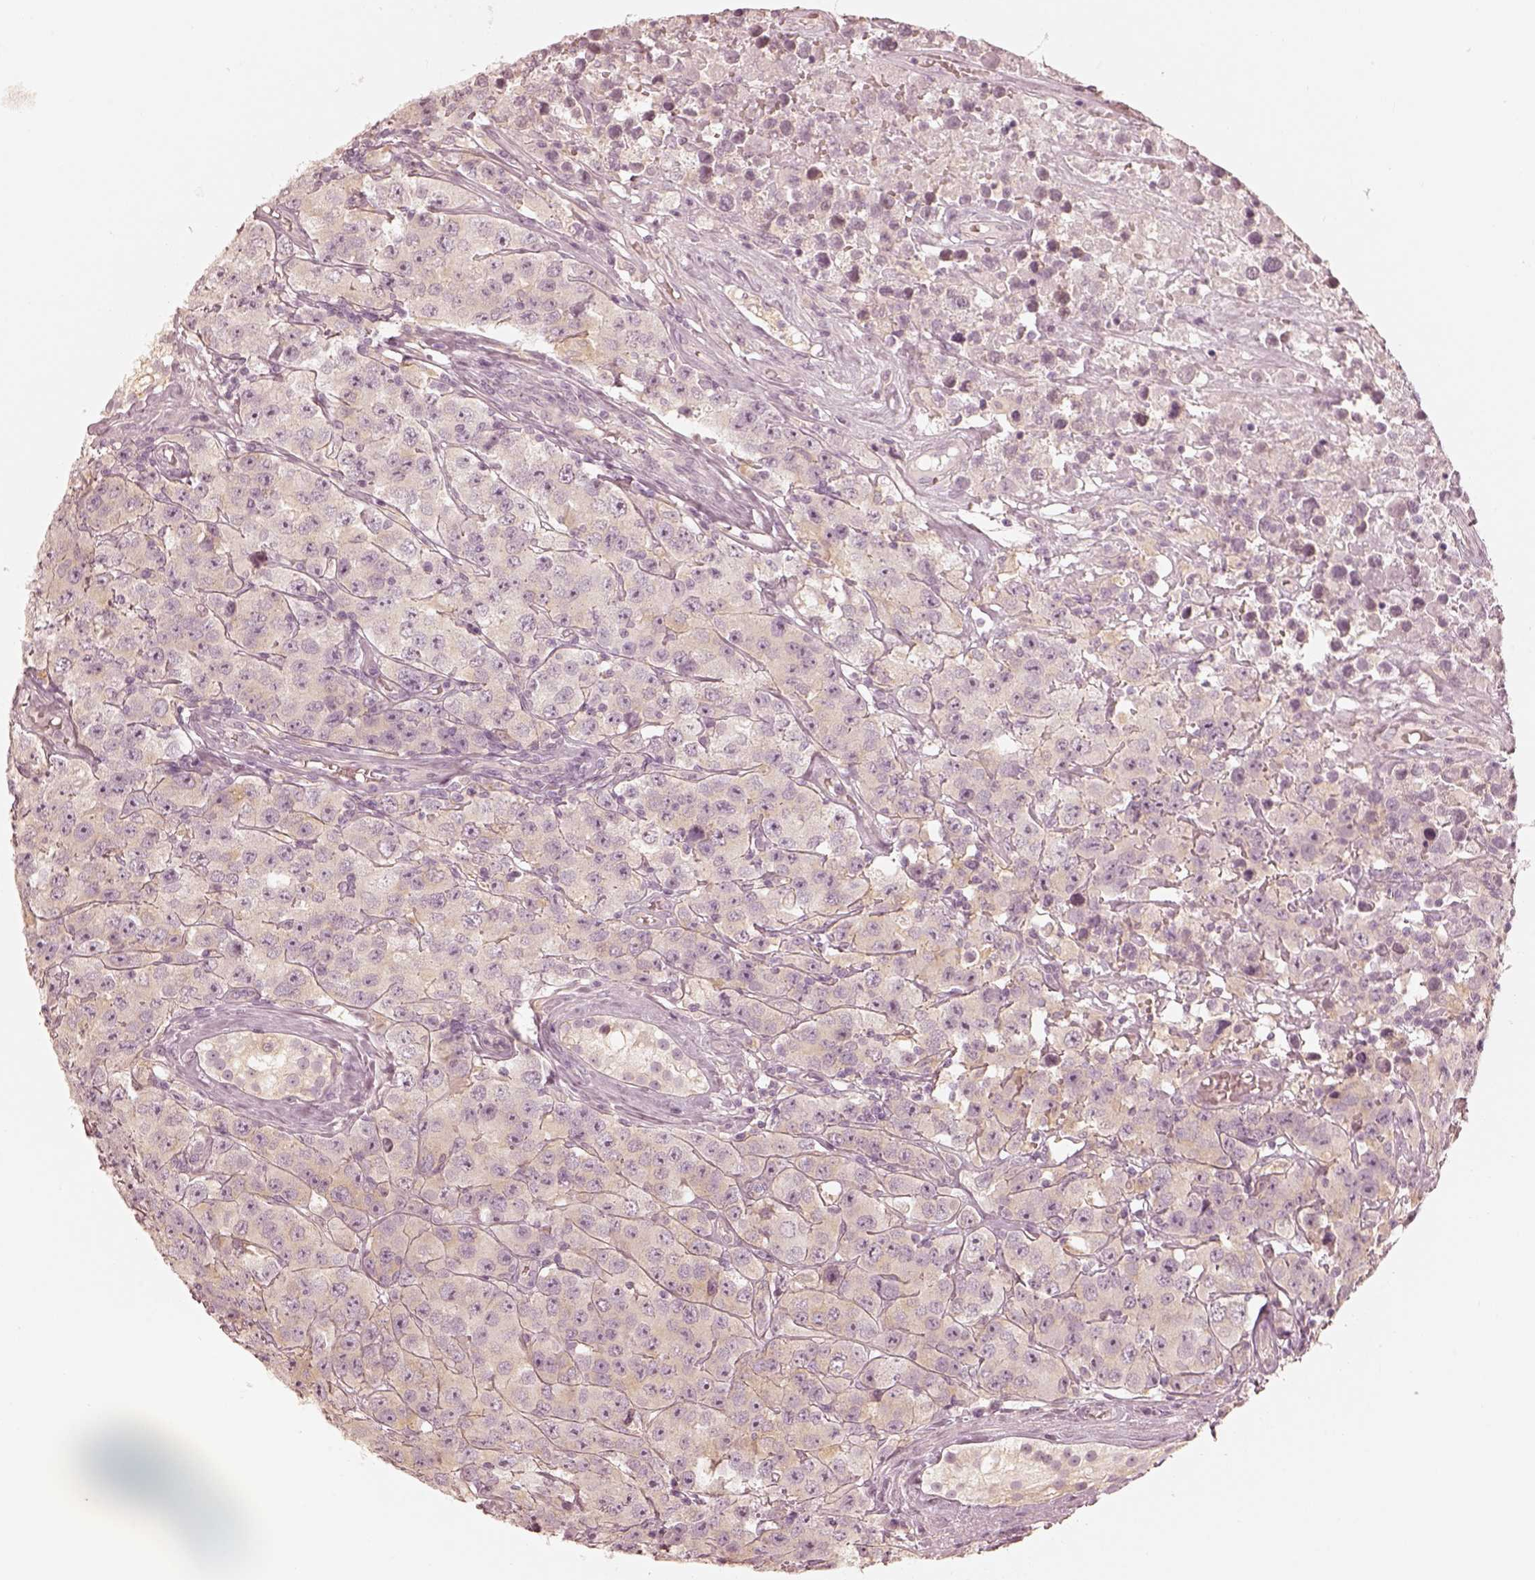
{"staining": {"intensity": "negative", "quantity": "none", "location": "none"}, "tissue": "testis cancer", "cell_type": "Tumor cells", "image_type": "cancer", "snomed": [{"axis": "morphology", "description": "Seminoma, NOS"}, {"axis": "topography", "description": "Testis"}], "caption": "The histopathology image exhibits no significant staining in tumor cells of testis cancer. Brightfield microscopy of IHC stained with DAB (brown) and hematoxylin (blue), captured at high magnification.", "gene": "FMNL2", "patient": {"sex": "male", "age": 52}}